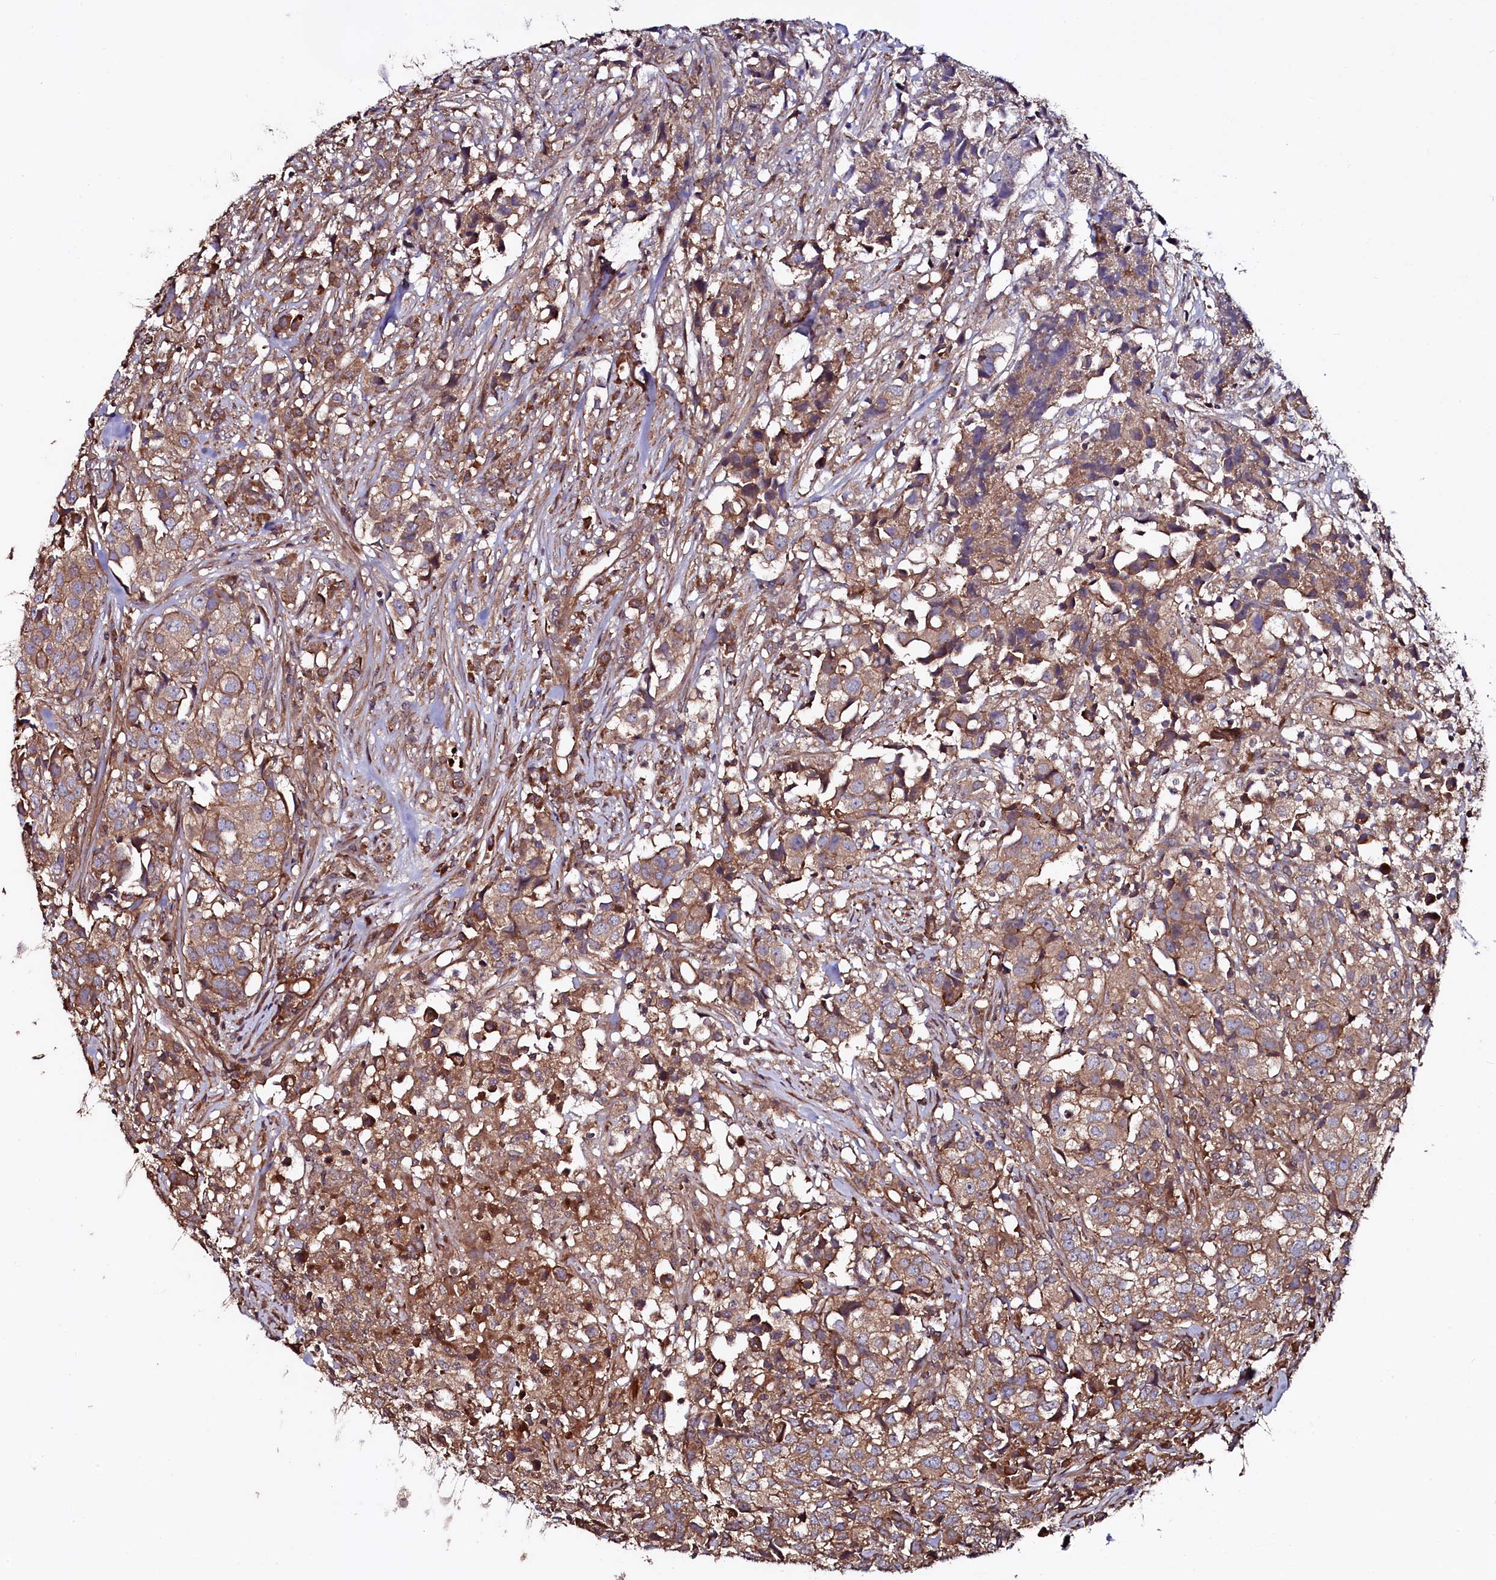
{"staining": {"intensity": "moderate", "quantity": ">75%", "location": "cytoplasmic/membranous"}, "tissue": "urothelial cancer", "cell_type": "Tumor cells", "image_type": "cancer", "snomed": [{"axis": "morphology", "description": "Urothelial carcinoma, High grade"}, {"axis": "topography", "description": "Urinary bladder"}], "caption": "Immunohistochemistry photomicrograph of urothelial carcinoma (high-grade) stained for a protein (brown), which exhibits medium levels of moderate cytoplasmic/membranous positivity in approximately >75% of tumor cells.", "gene": "USPL1", "patient": {"sex": "female", "age": 75}}